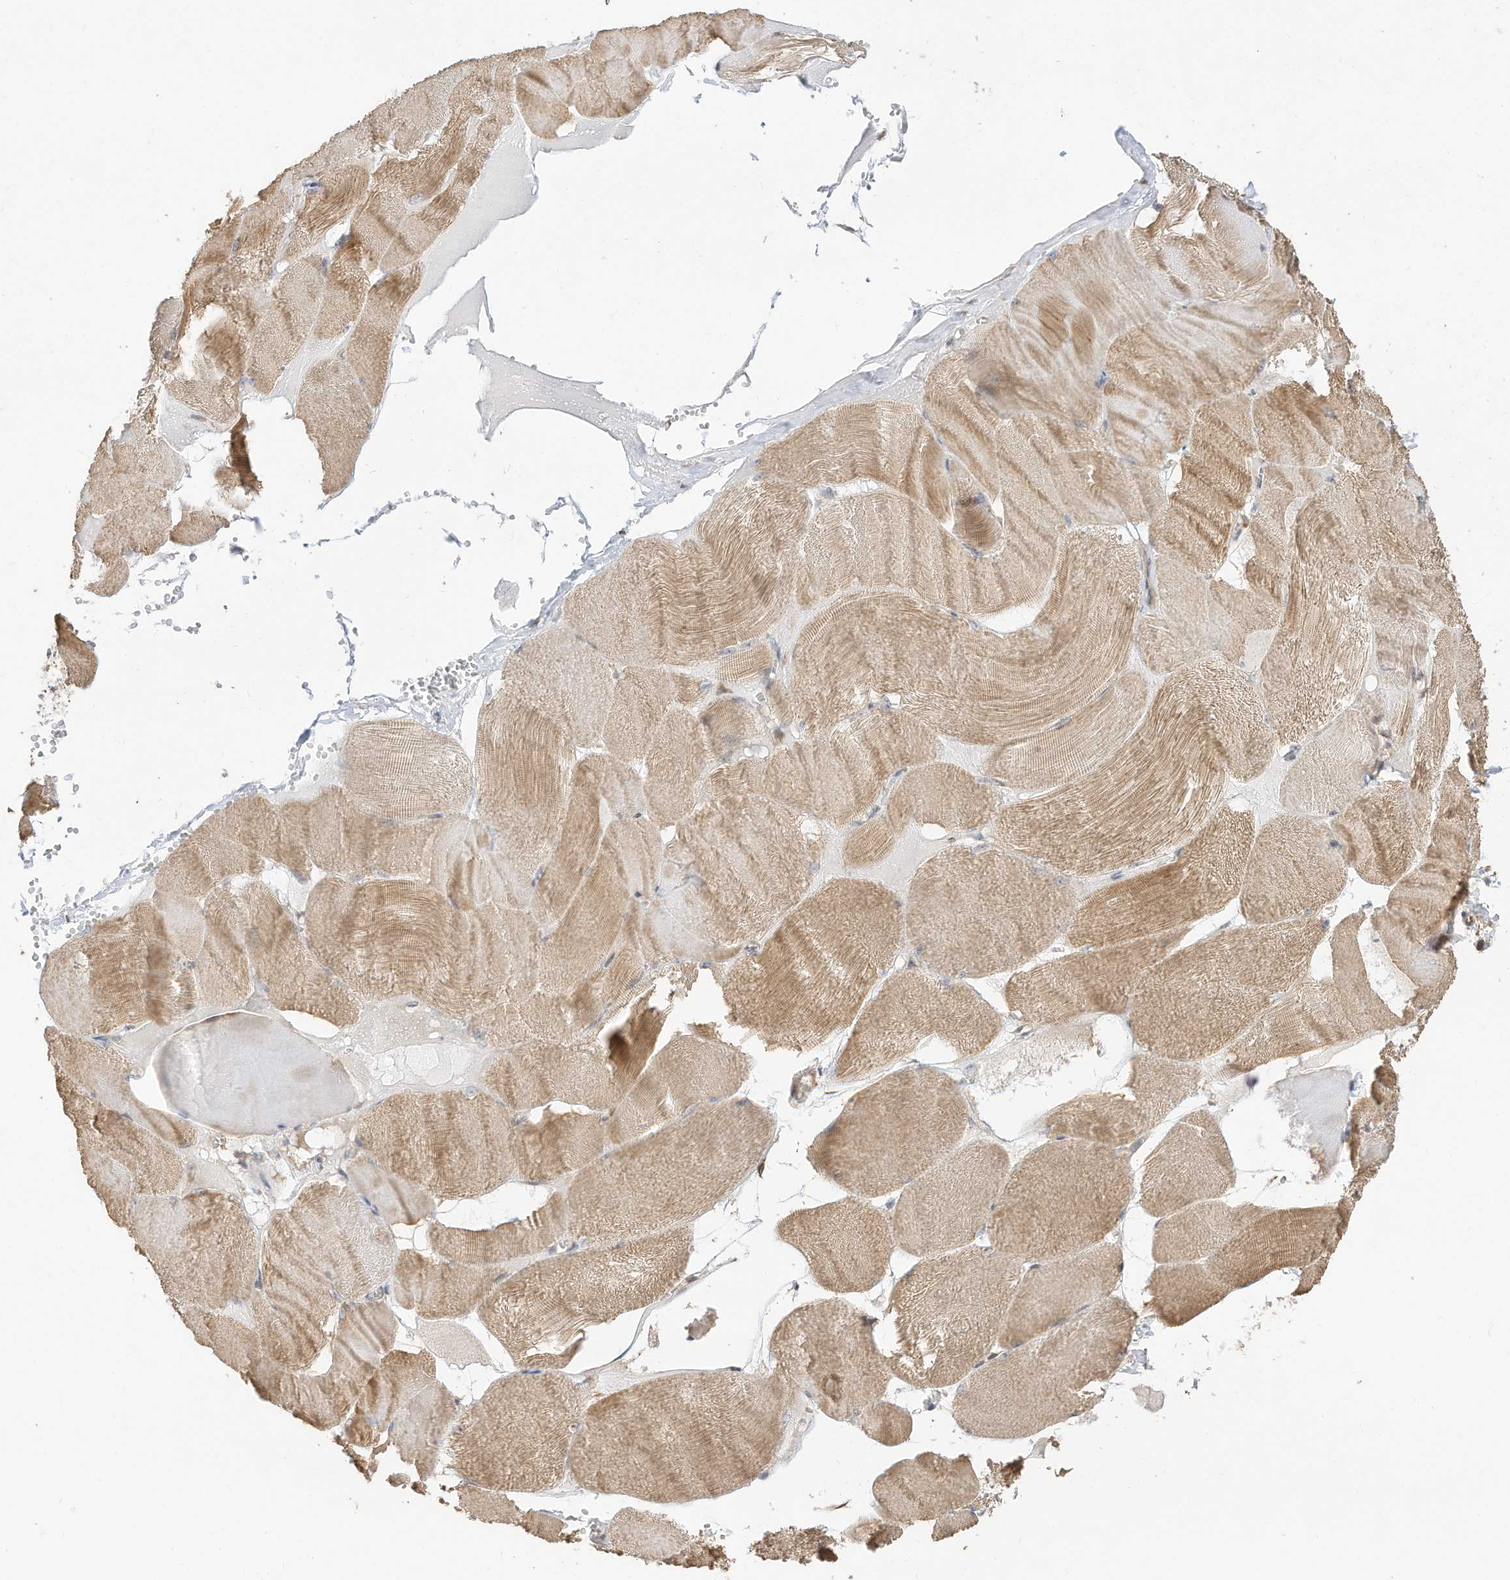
{"staining": {"intensity": "moderate", "quantity": ">75%", "location": "cytoplasmic/membranous"}, "tissue": "skeletal muscle", "cell_type": "Myocytes", "image_type": "normal", "snomed": [{"axis": "morphology", "description": "Normal tissue, NOS"}, {"axis": "morphology", "description": "Basal cell carcinoma"}, {"axis": "topography", "description": "Skeletal muscle"}], "caption": "Immunohistochemical staining of benign human skeletal muscle reveals medium levels of moderate cytoplasmic/membranous staining in approximately >75% of myocytes.", "gene": "CAGE1", "patient": {"sex": "female", "age": 64}}